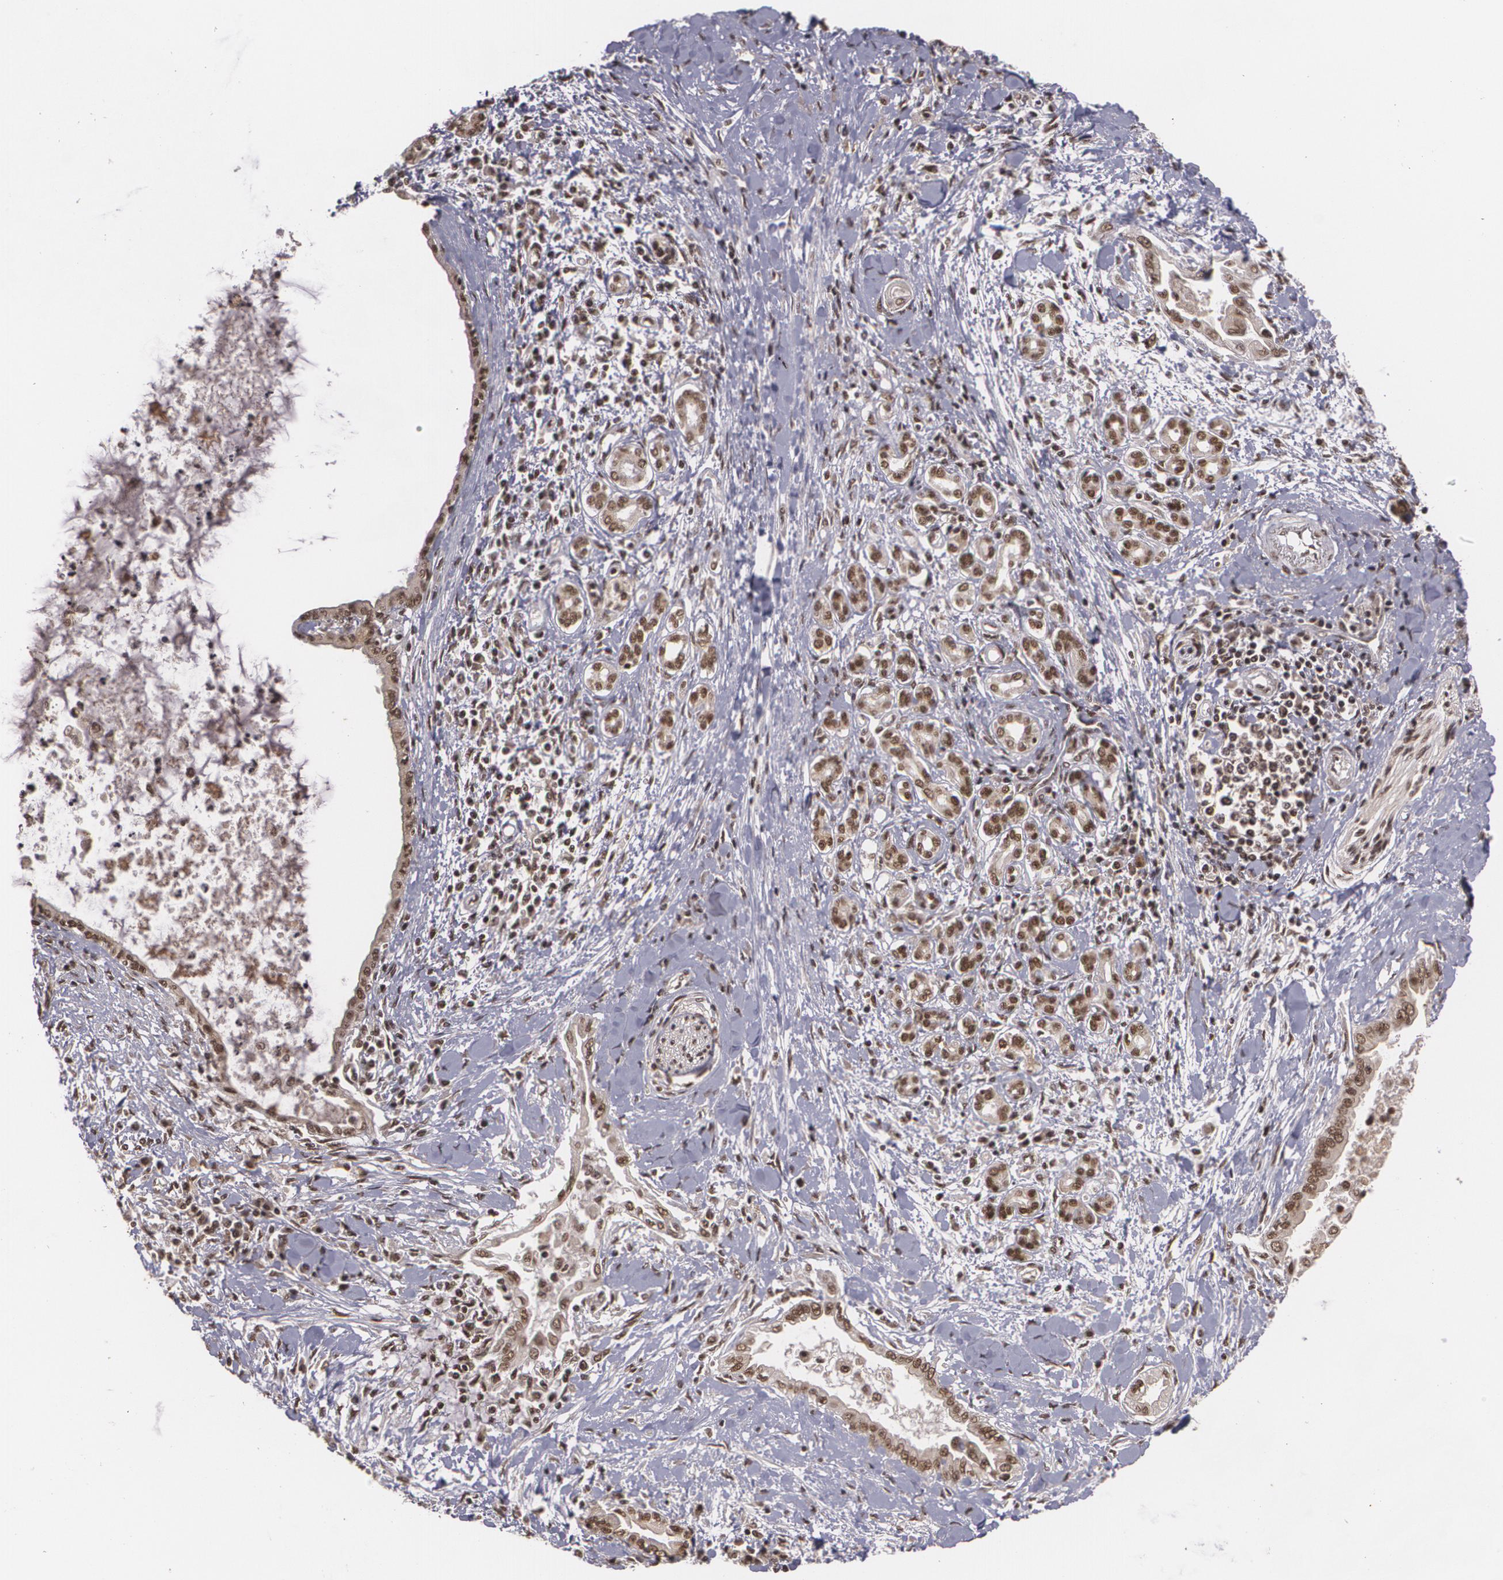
{"staining": {"intensity": "moderate", "quantity": ">75%", "location": "cytoplasmic/membranous,nuclear"}, "tissue": "pancreatic cancer", "cell_type": "Tumor cells", "image_type": "cancer", "snomed": [{"axis": "morphology", "description": "Adenocarcinoma, NOS"}, {"axis": "topography", "description": "Pancreas"}], "caption": "Immunohistochemistry image of pancreatic adenocarcinoma stained for a protein (brown), which shows medium levels of moderate cytoplasmic/membranous and nuclear expression in about >75% of tumor cells.", "gene": "RXRB", "patient": {"sex": "female", "age": 64}}